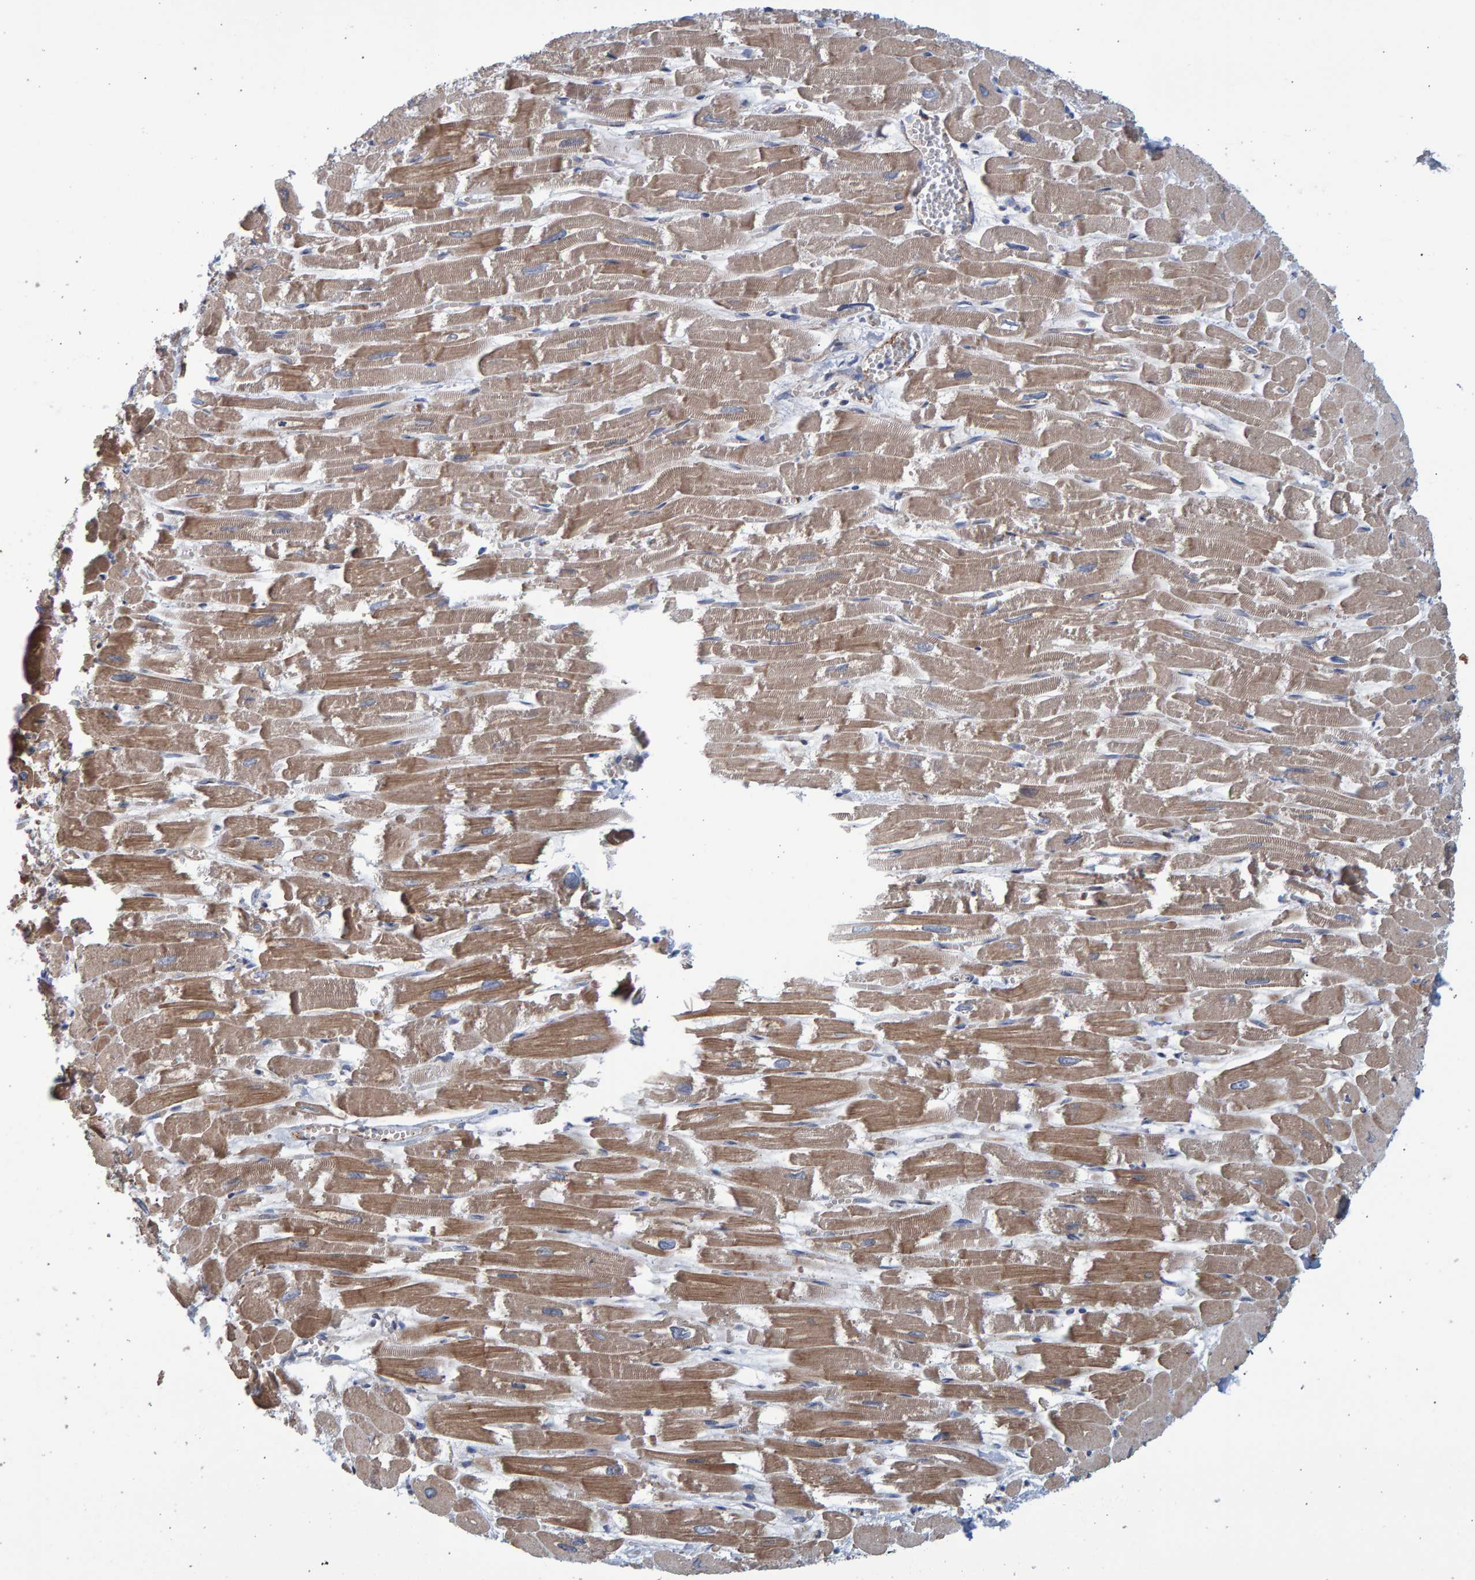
{"staining": {"intensity": "moderate", "quantity": ">75%", "location": "cytoplasmic/membranous"}, "tissue": "heart muscle", "cell_type": "Cardiomyocytes", "image_type": "normal", "snomed": [{"axis": "morphology", "description": "Normal tissue, NOS"}, {"axis": "topography", "description": "Heart"}], "caption": "Heart muscle stained with immunohistochemistry (IHC) reveals moderate cytoplasmic/membranous expression in approximately >75% of cardiomyocytes.", "gene": "LRBA", "patient": {"sex": "male", "age": 54}}